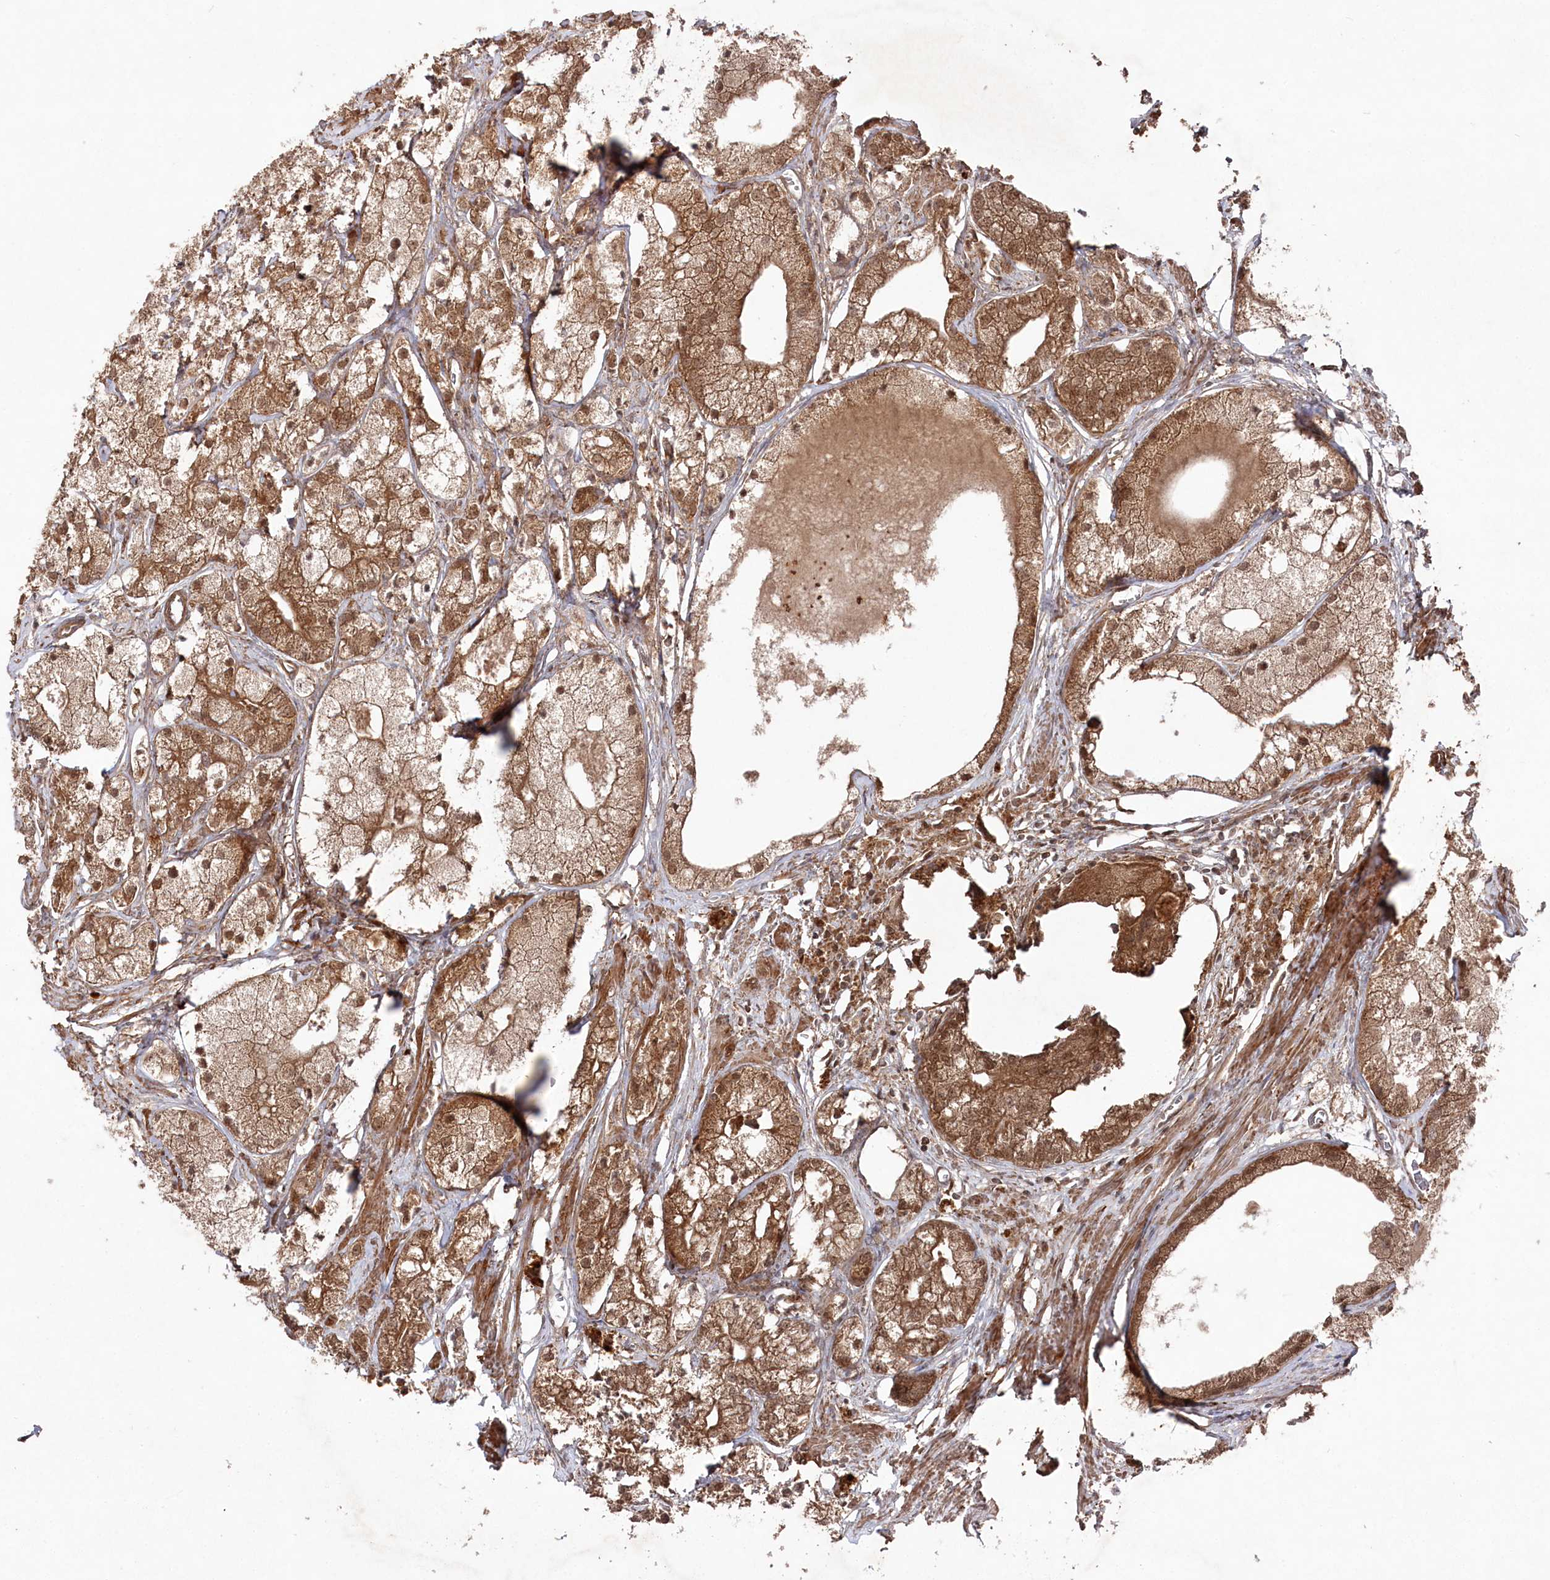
{"staining": {"intensity": "moderate", "quantity": ">75%", "location": "cytoplasmic/membranous,nuclear"}, "tissue": "prostate cancer", "cell_type": "Tumor cells", "image_type": "cancer", "snomed": [{"axis": "morphology", "description": "Adenocarcinoma, Low grade"}, {"axis": "topography", "description": "Prostate"}], "caption": "DAB (3,3'-diaminobenzidine) immunohistochemical staining of human prostate cancer (adenocarcinoma (low-grade)) exhibits moderate cytoplasmic/membranous and nuclear protein expression in approximately >75% of tumor cells.", "gene": "BORCS7", "patient": {"sex": "male", "age": 69}}